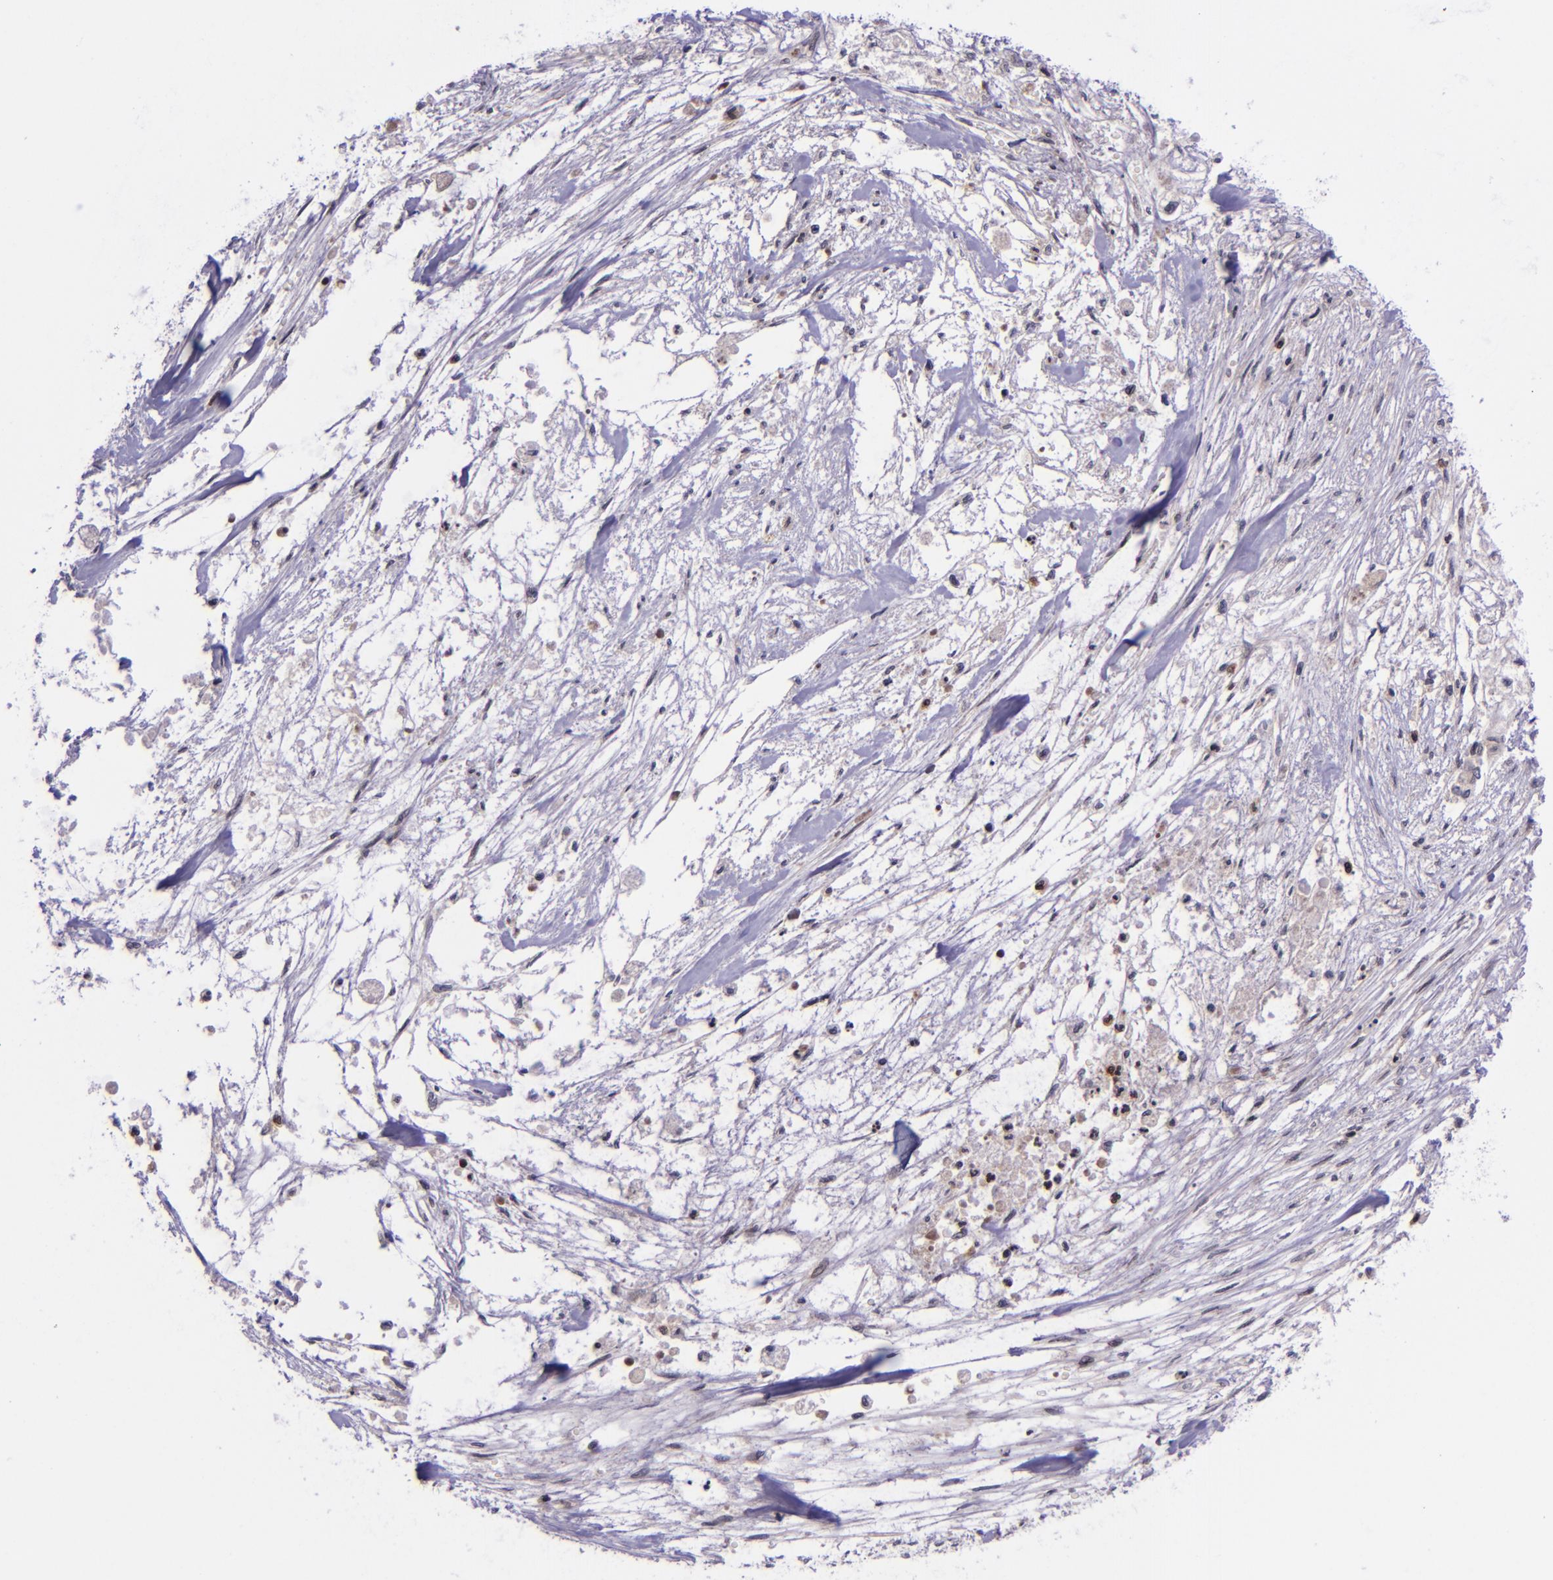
{"staining": {"intensity": "negative", "quantity": "none", "location": "none"}, "tissue": "pancreatic cancer", "cell_type": "Tumor cells", "image_type": "cancer", "snomed": [{"axis": "morphology", "description": "Adenocarcinoma, NOS"}, {"axis": "topography", "description": "Pancreas"}], "caption": "A histopathology image of pancreatic adenocarcinoma stained for a protein exhibits no brown staining in tumor cells. Nuclei are stained in blue.", "gene": "SELL", "patient": {"sex": "male", "age": 79}}